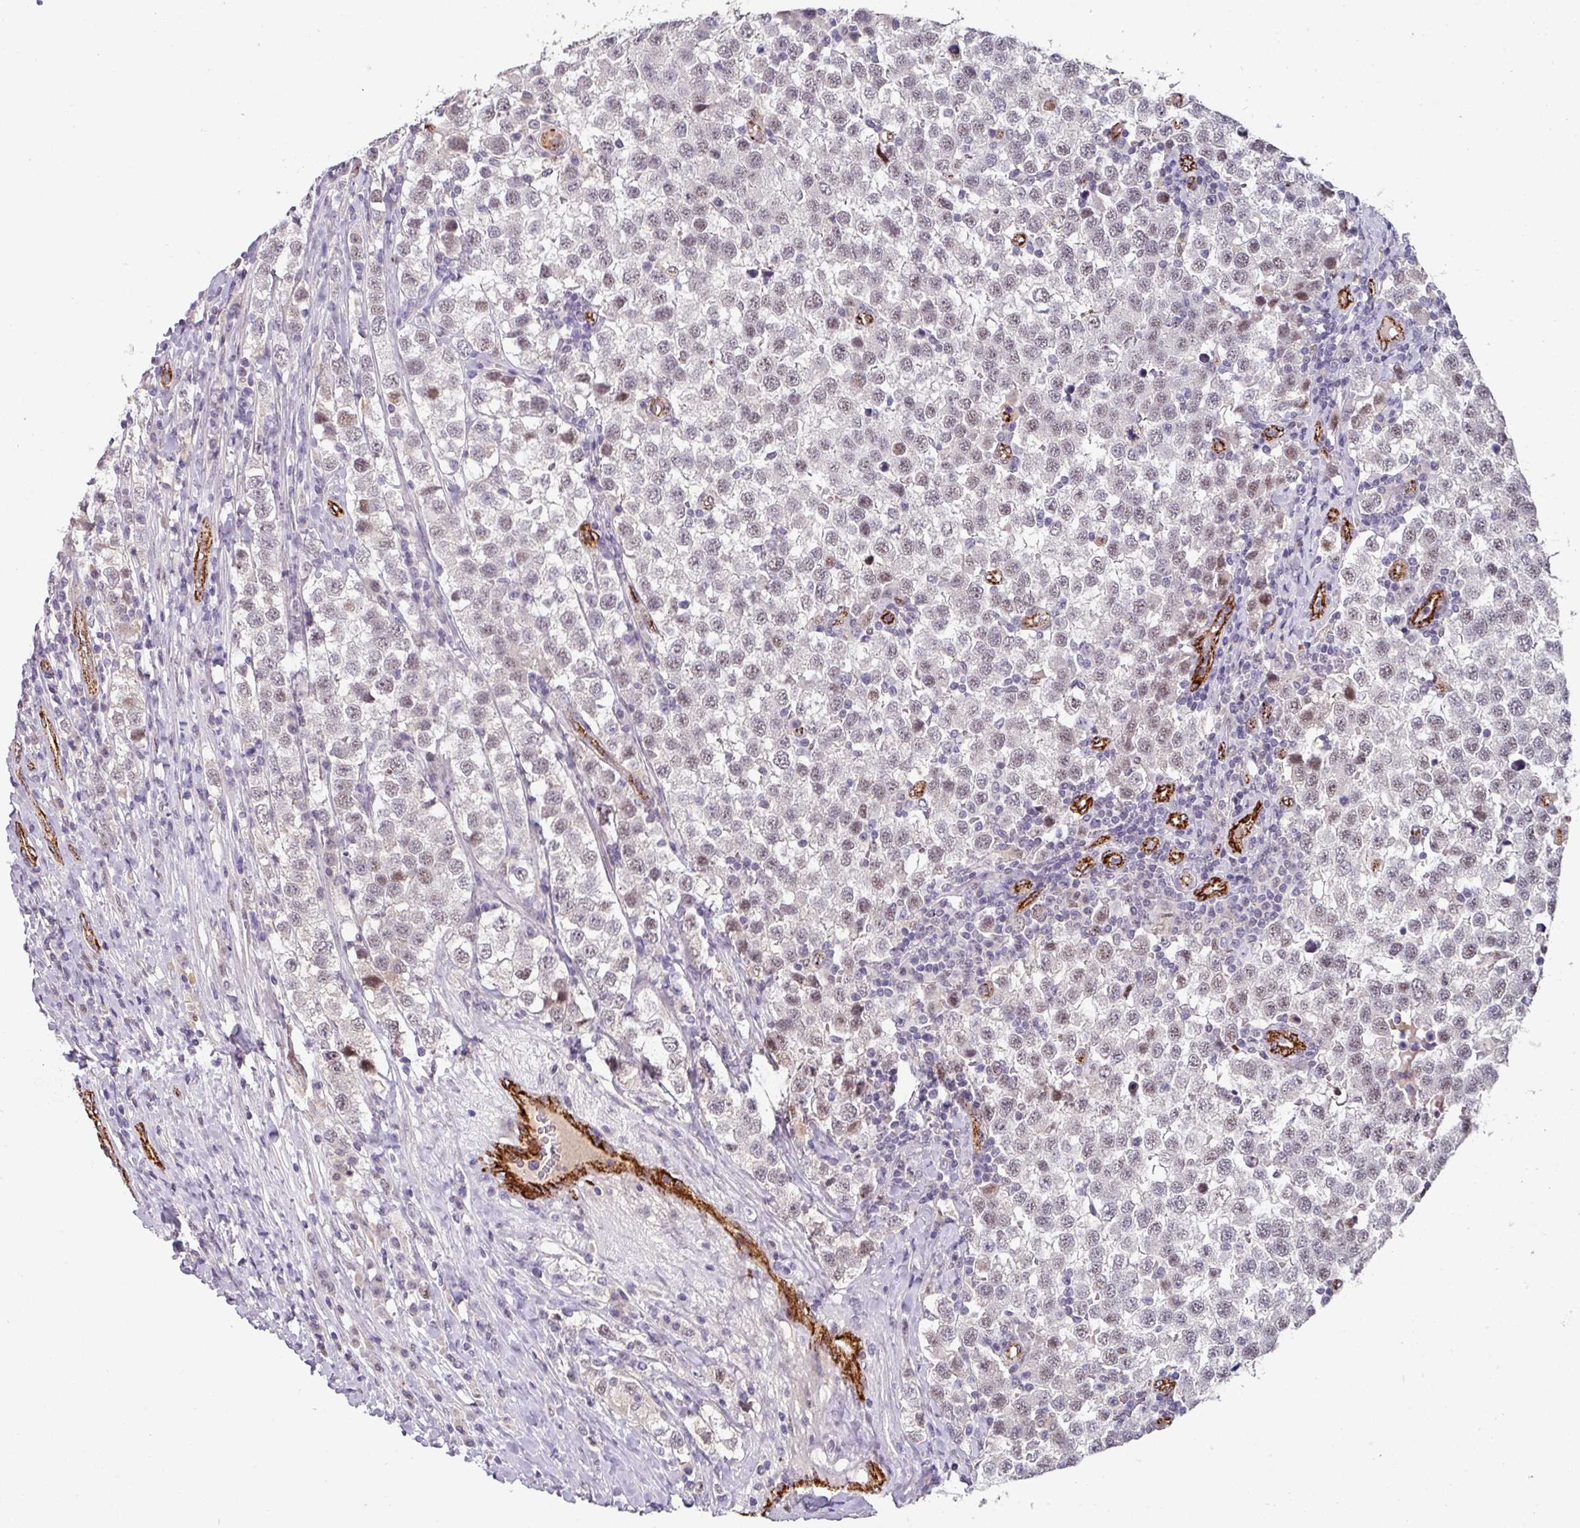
{"staining": {"intensity": "moderate", "quantity": "25%-75%", "location": "nuclear"}, "tissue": "testis cancer", "cell_type": "Tumor cells", "image_type": "cancer", "snomed": [{"axis": "morphology", "description": "Seminoma, NOS"}, {"axis": "topography", "description": "Testis"}], "caption": "Tumor cells demonstrate medium levels of moderate nuclear expression in approximately 25%-75% of cells in testis cancer. (Brightfield microscopy of DAB IHC at high magnification).", "gene": "SIDT2", "patient": {"sex": "male", "age": 34}}